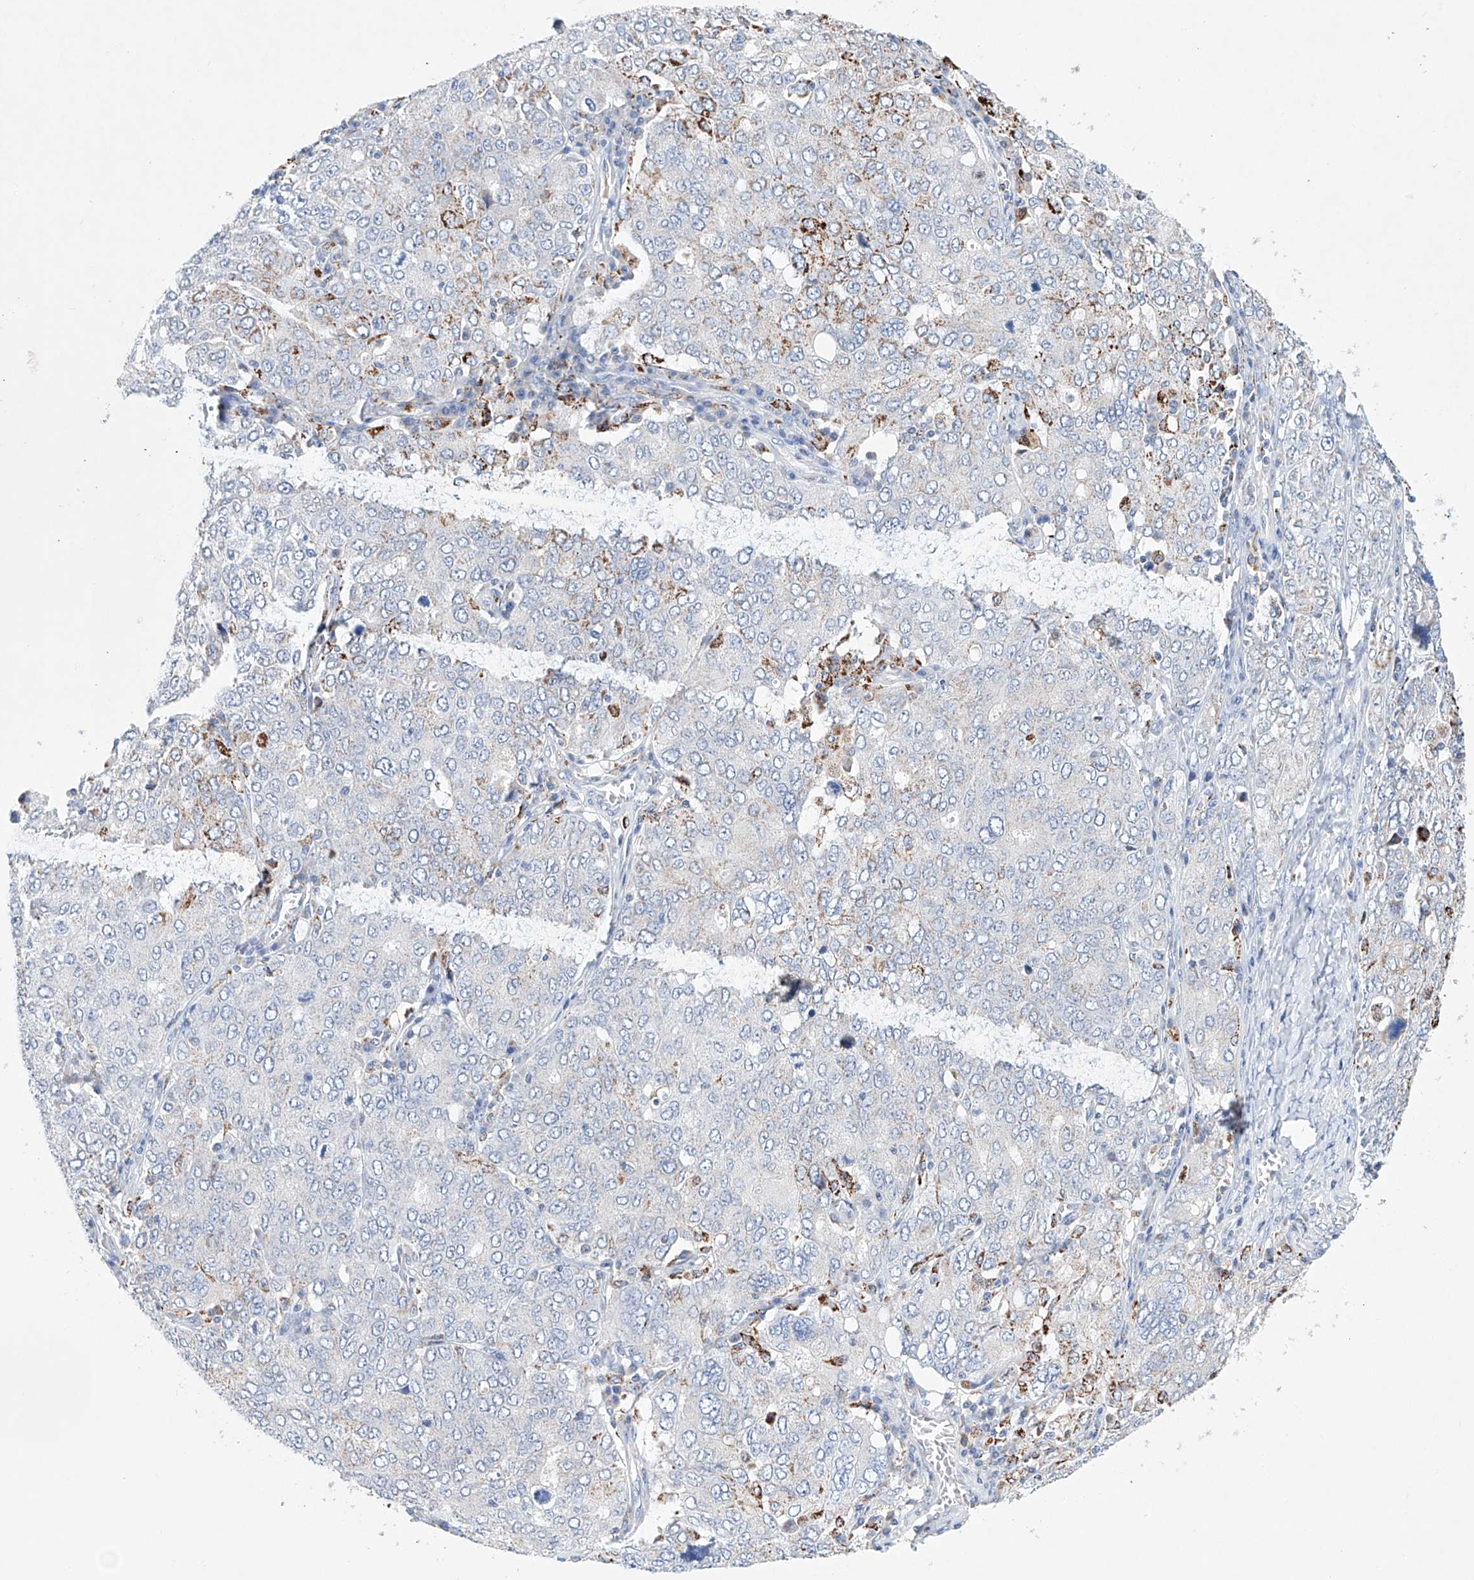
{"staining": {"intensity": "moderate", "quantity": "<25%", "location": "cytoplasmic/membranous"}, "tissue": "ovarian cancer", "cell_type": "Tumor cells", "image_type": "cancer", "snomed": [{"axis": "morphology", "description": "Carcinoma, endometroid"}, {"axis": "topography", "description": "Ovary"}], "caption": "High-magnification brightfield microscopy of endometroid carcinoma (ovarian) stained with DAB (brown) and counterstained with hematoxylin (blue). tumor cells exhibit moderate cytoplasmic/membranous staining is identified in approximately<25% of cells. (DAB (3,3'-diaminobenzidine) IHC, brown staining for protein, blue staining for nuclei).", "gene": "NRROS", "patient": {"sex": "female", "age": 62}}